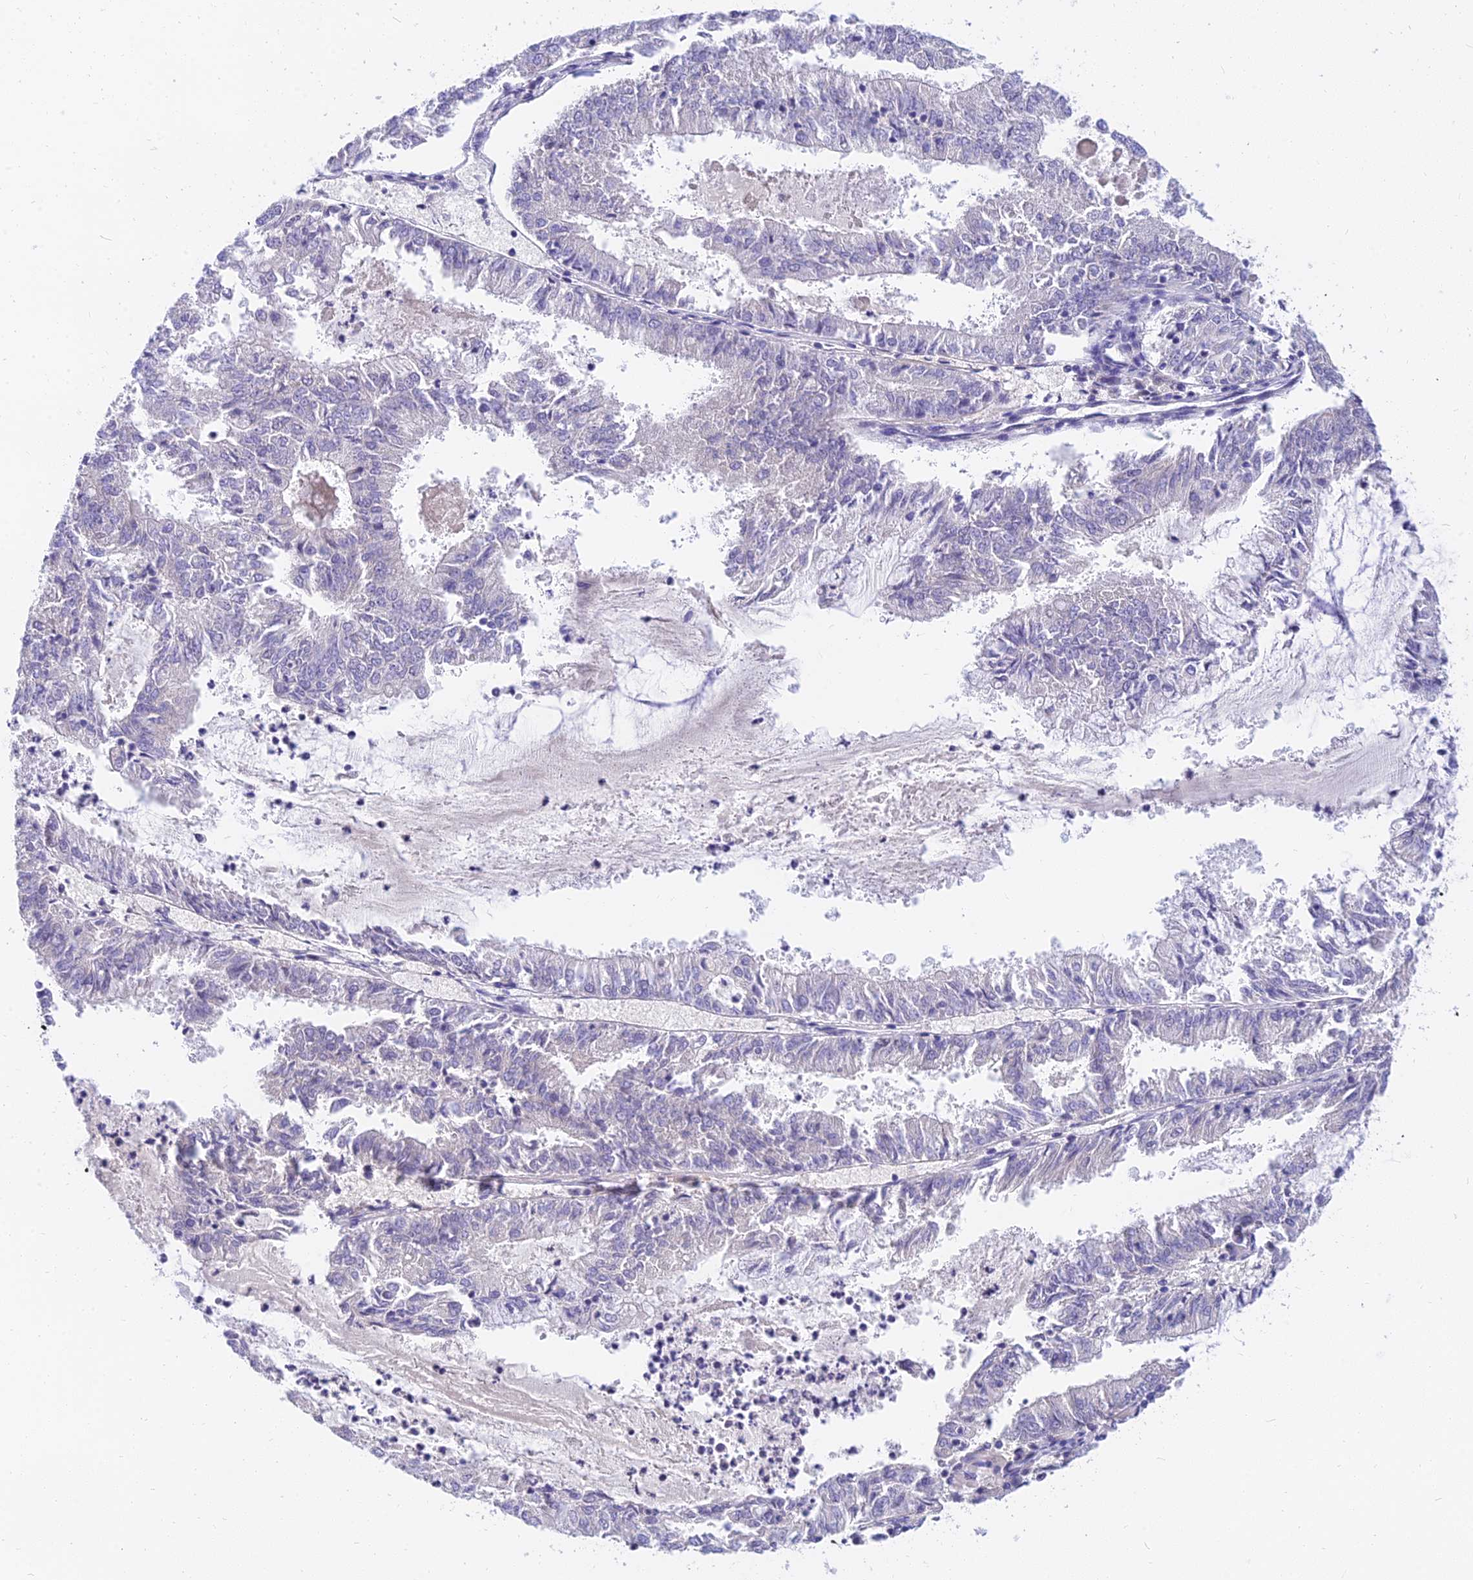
{"staining": {"intensity": "negative", "quantity": "none", "location": "none"}, "tissue": "endometrial cancer", "cell_type": "Tumor cells", "image_type": "cancer", "snomed": [{"axis": "morphology", "description": "Adenocarcinoma, NOS"}, {"axis": "topography", "description": "Endometrium"}], "caption": "High magnification brightfield microscopy of endometrial cancer stained with DAB (brown) and counterstained with hematoxylin (blue): tumor cells show no significant expression. The staining is performed using DAB (3,3'-diaminobenzidine) brown chromogen with nuclei counter-stained in using hematoxylin.", "gene": "TMEM161B", "patient": {"sex": "female", "age": 57}}